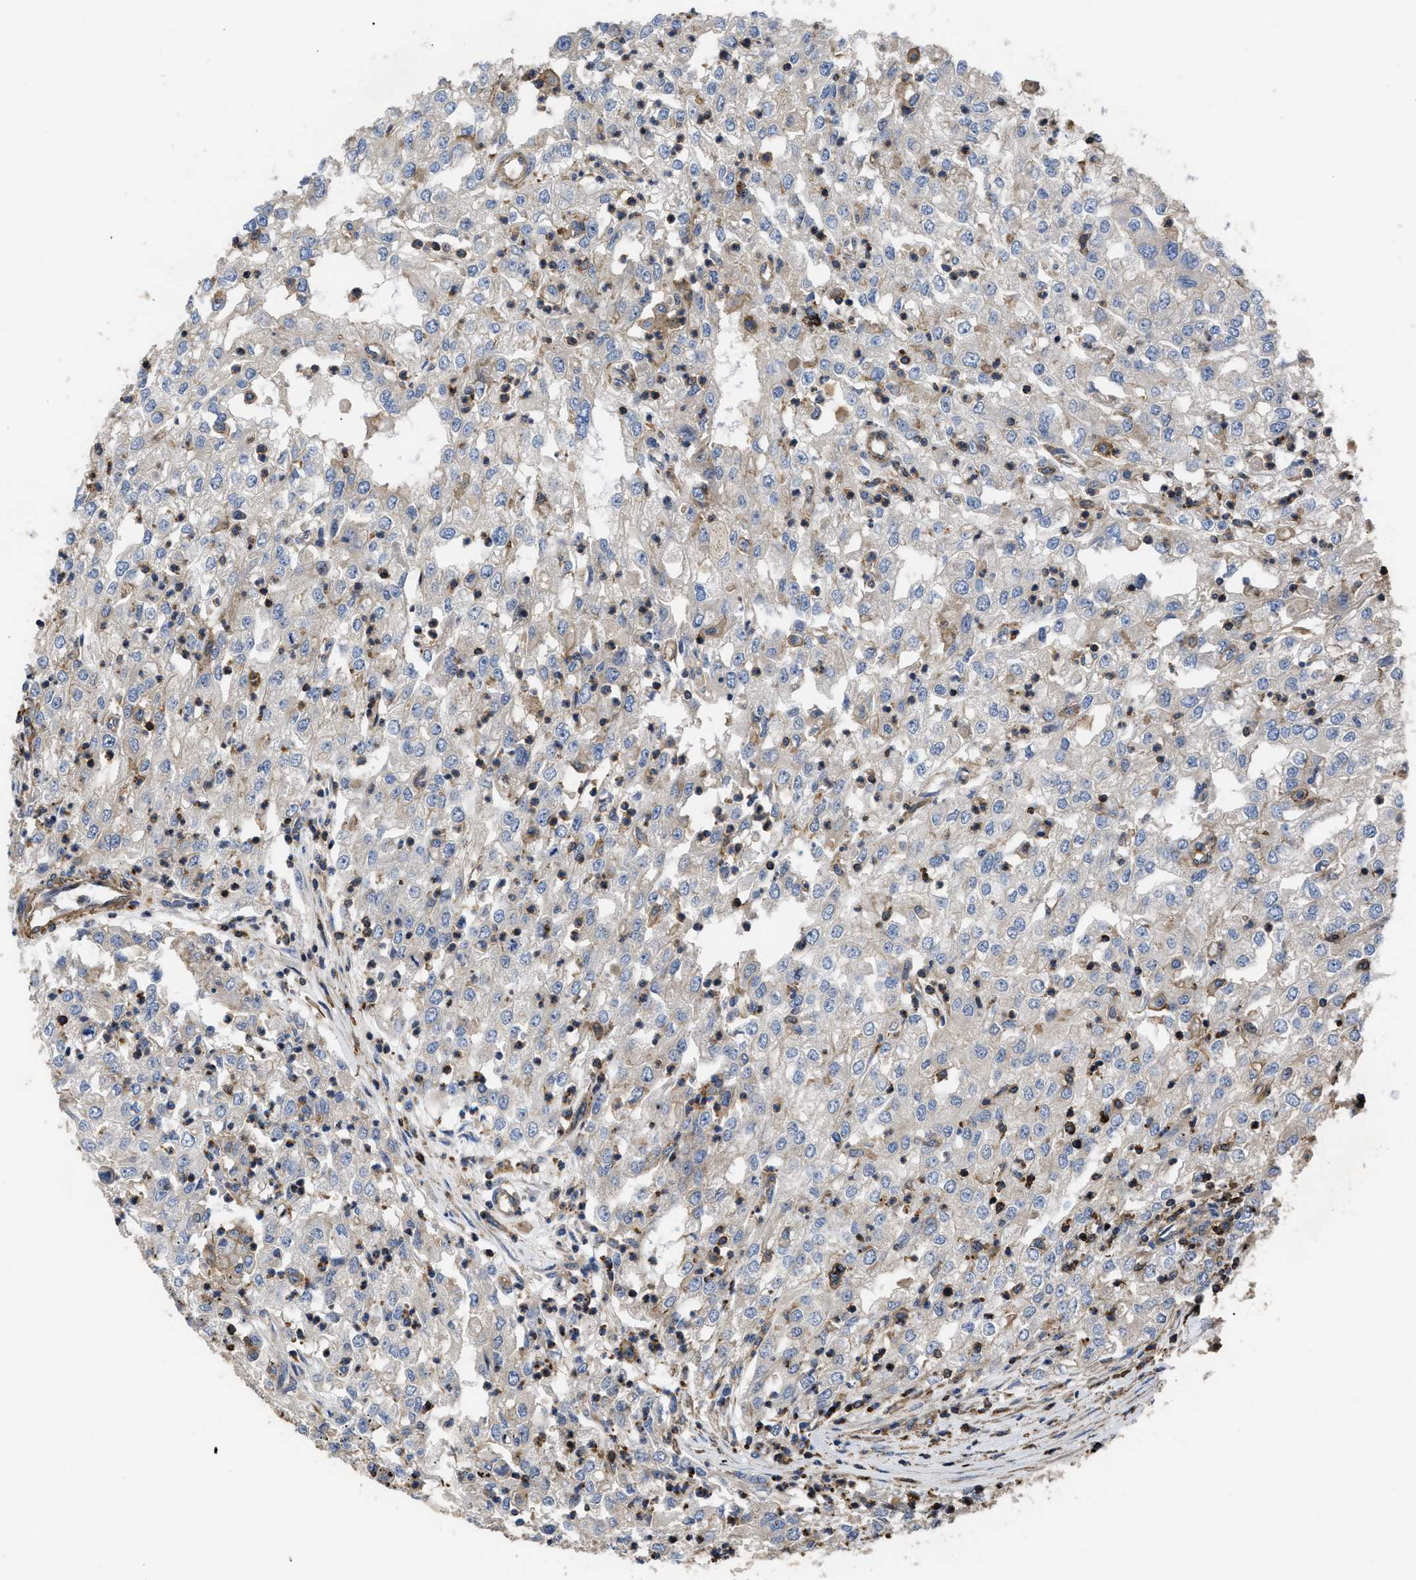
{"staining": {"intensity": "negative", "quantity": "none", "location": "none"}, "tissue": "renal cancer", "cell_type": "Tumor cells", "image_type": "cancer", "snomed": [{"axis": "morphology", "description": "Adenocarcinoma, NOS"}, {"axis": "topography", "description": "Kidney"}], "caption": "Immunohistochemistry (IHC) histopathology image of neoplastic tissue: adenocarcinoma (renal) stained with DAB reveals no significant protein staining in tumor cells.", "gene": "SCUBE2", "patient": {"sex": "female", "age": 54}}